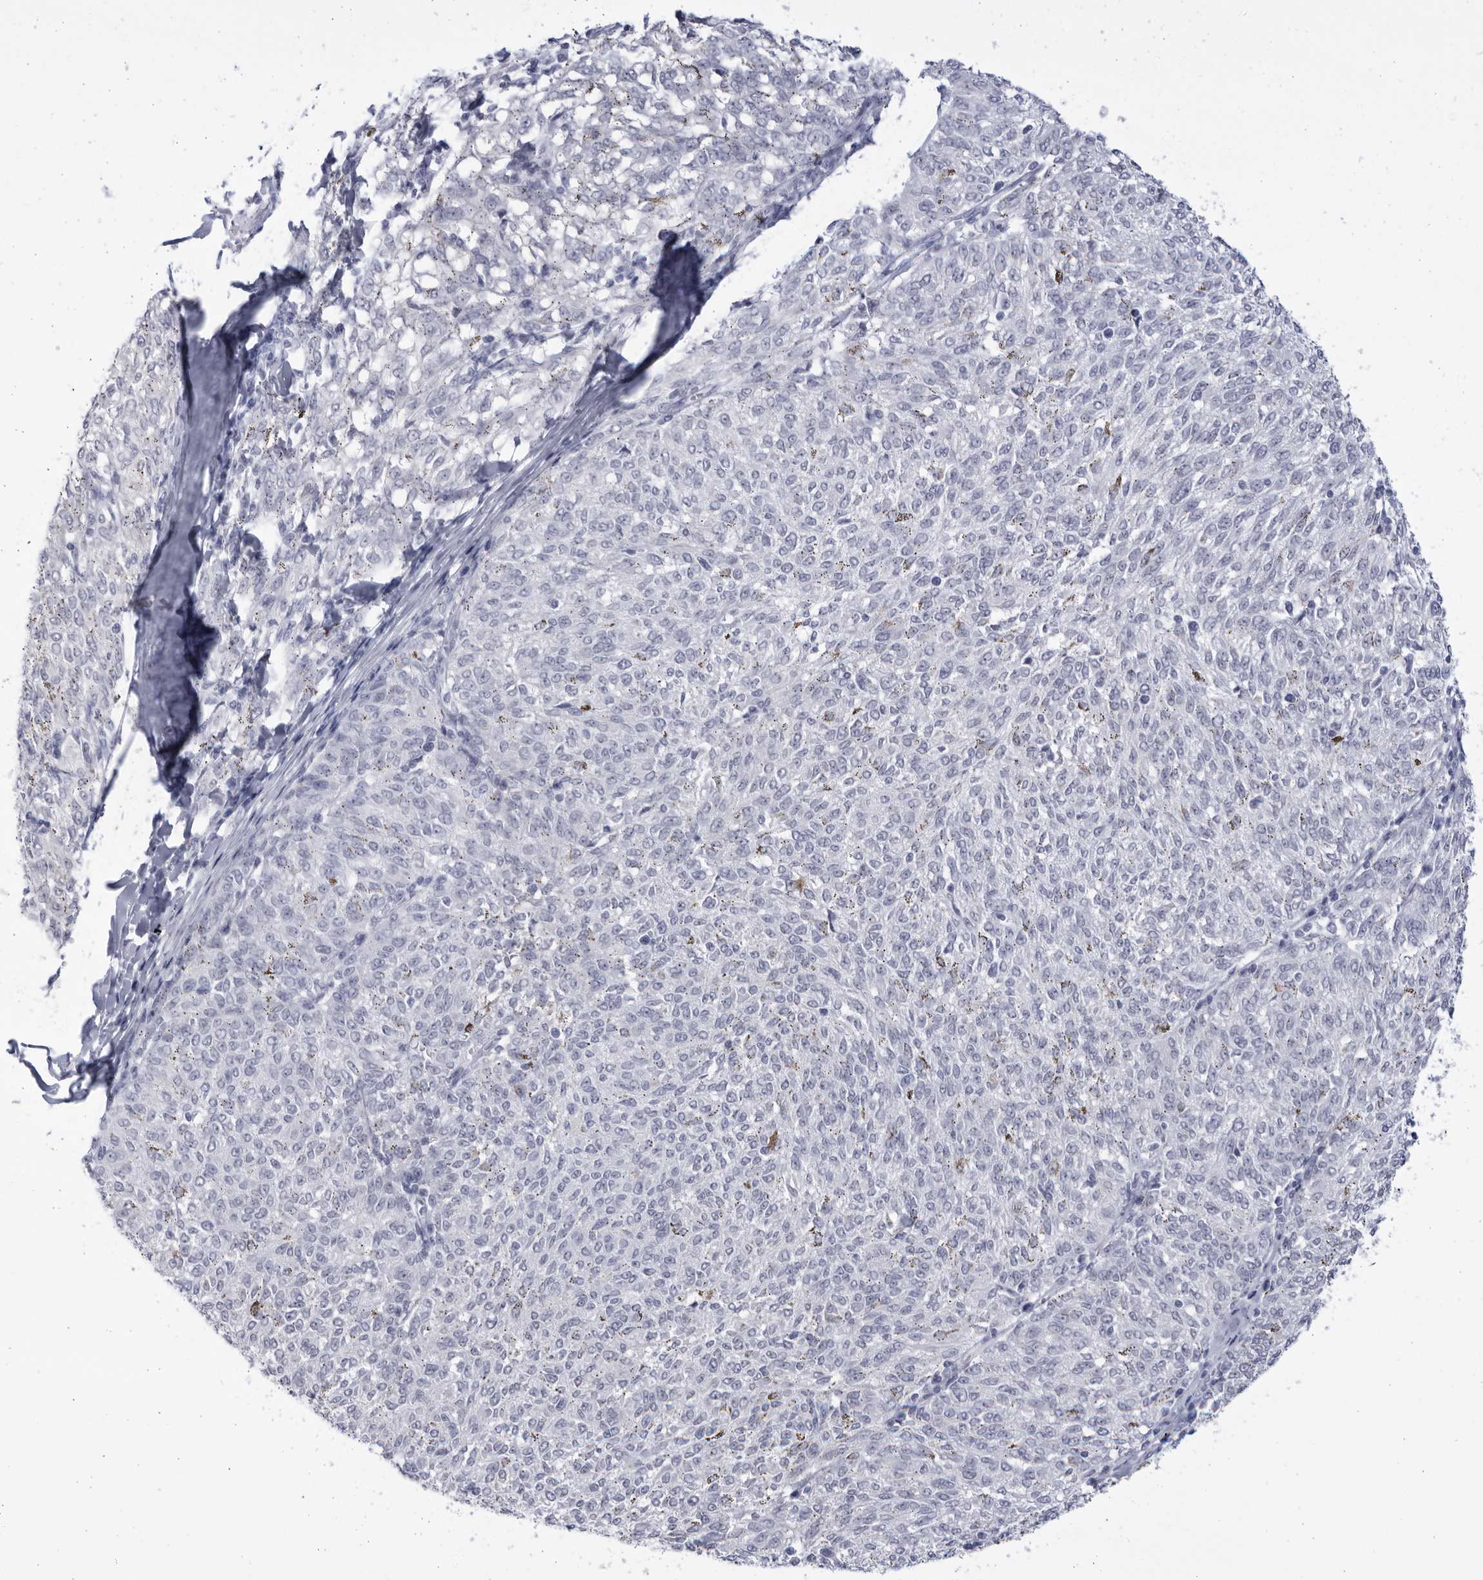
{"staining": {"intensity": "negative", "quantity": "none", "location": "none"}, "tissue": "melanoma", "cell_type": "Tumor cells", "image_type": "cancer", "snomed": [{"axis": "morphology", "description": "Malignant melanoma, NOS"}, {"axis": "topography", "description": "Skin"}], "caption": "Histopathology image shows no protein expression in tumor cells of malignant melanoma tissue. (DAB (3,3'-diaminobenzidine) immunohistochemistry, high magnification).", "gene": "CCDC181", "patient": {"sex": "female", "age": 72}}